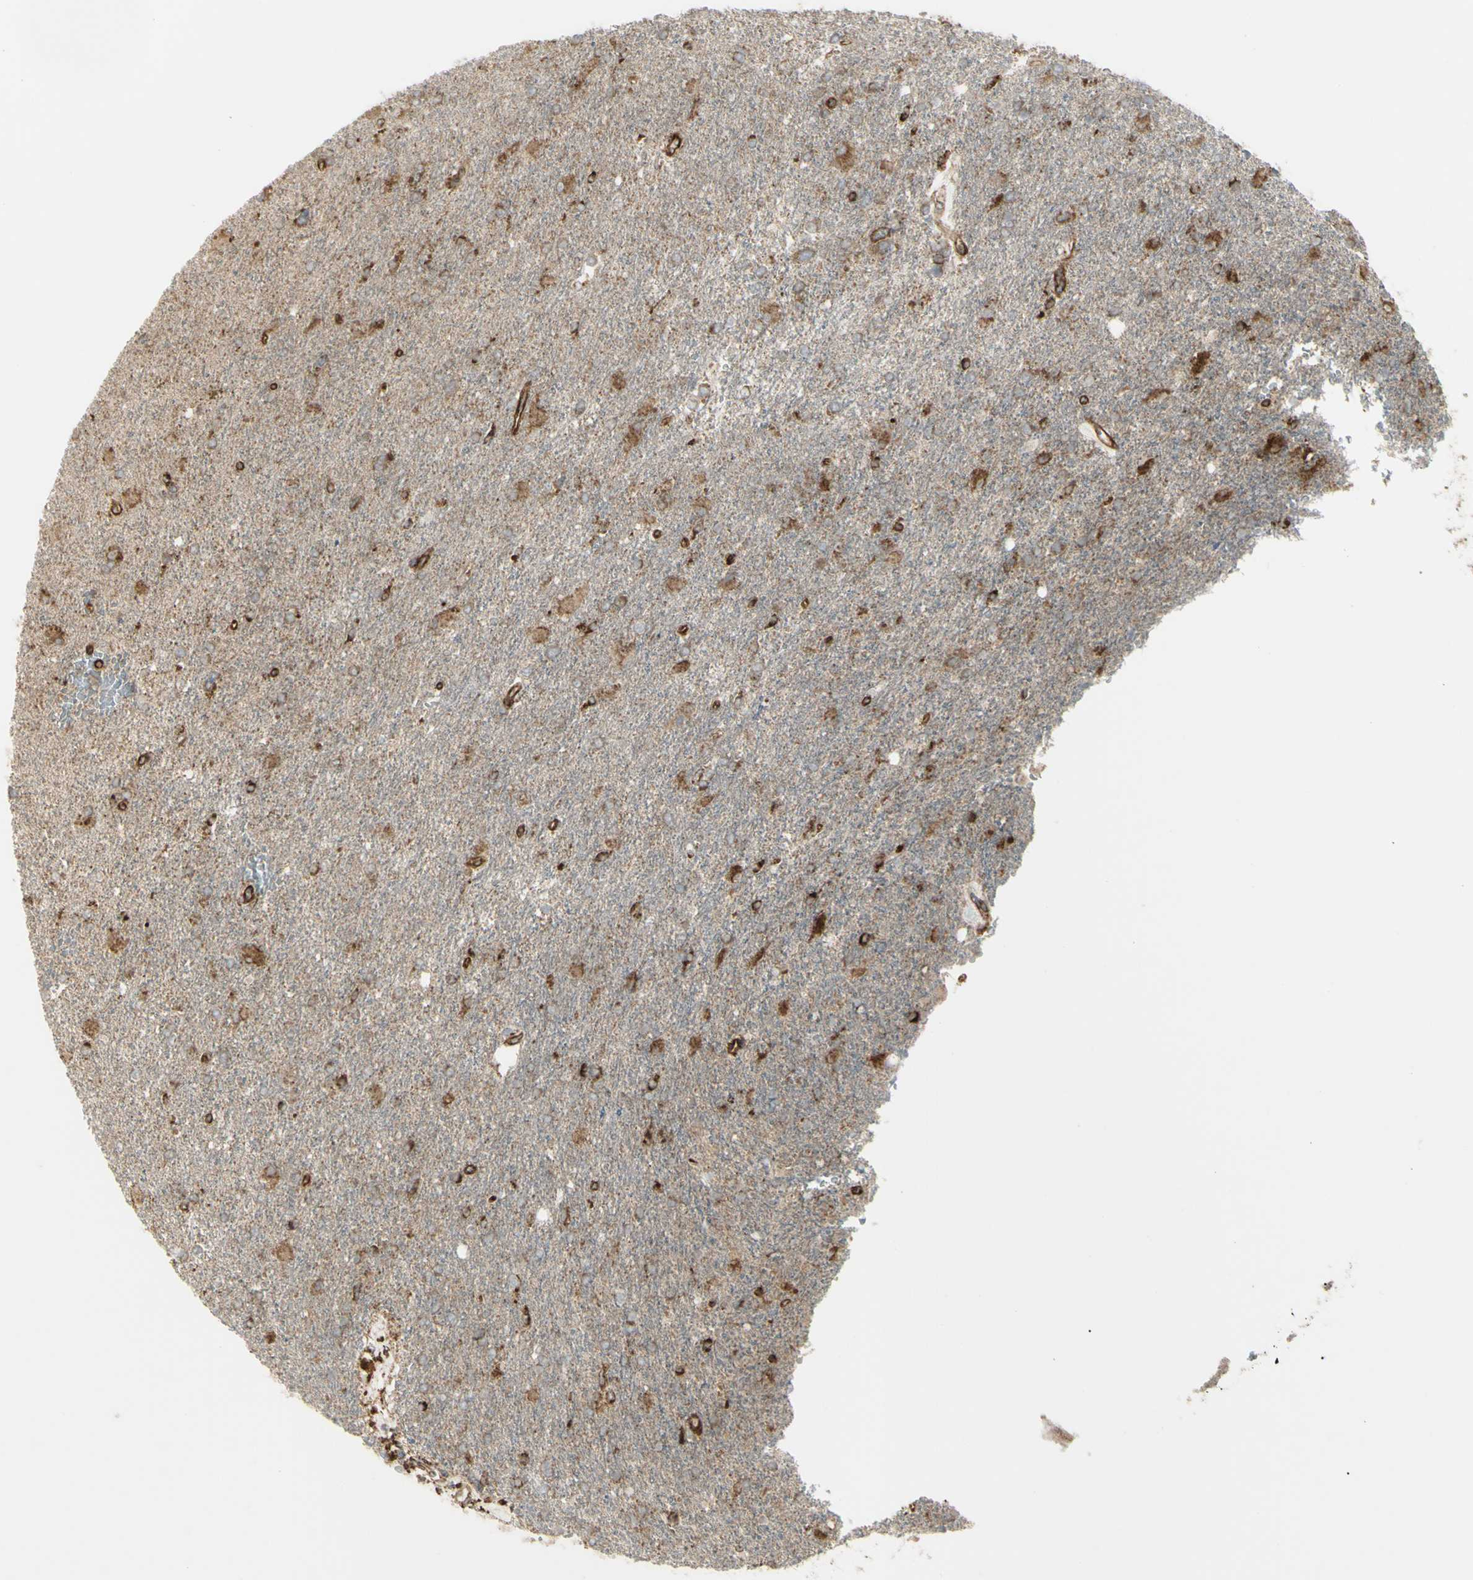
{"staining": {"intensity": "strong", "quantity": "25%-75%", "location": "cytoplasmic/membranous"}, "tissue": "glioma", "cell_type": "Tumor cells", "image_type": "cancer", "snomed": [{"axis": "morphology", "description": "Glioma, malignant, High grade"}, {"axis": "topography", "description": "Brain"}], "caption": "This micrograph displays malignant glioma (high-grade) stained with IHC to label a protein in brown. The cytoplasmic/membranous of tumor cells show strong positivity for the protein. Nuclei are counter-stained blue.", "gene": "CYB5R1", "patient": {"sex": "male", "age": 71}}